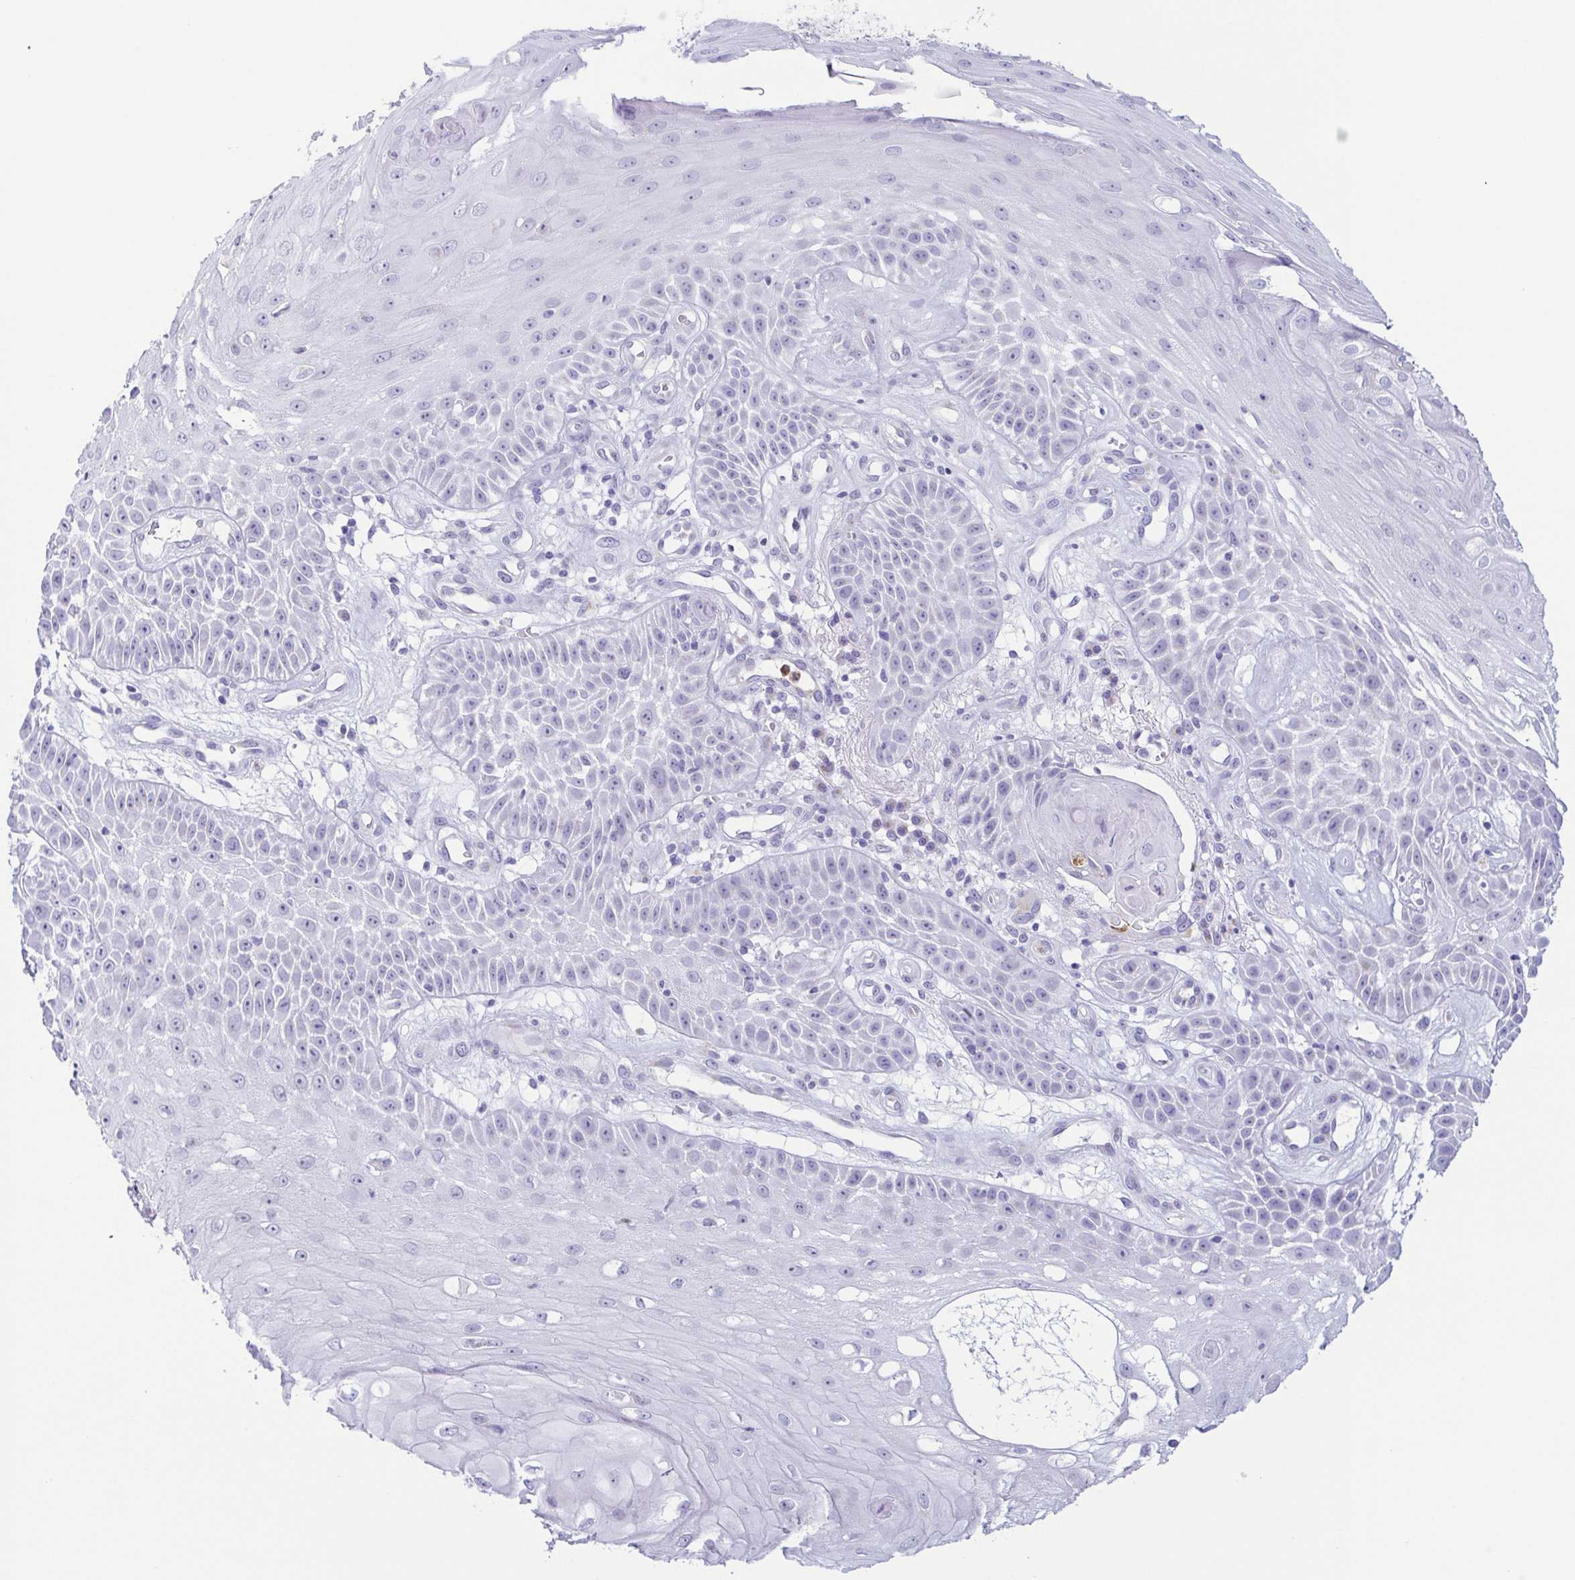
{"staining": {"intensity": "negative", "quantity": "none", "location": "none"}, "tissue": "skin cancer", "cell_type": "Tumor cells", "image_type": "cancer", "snomed": [{"axis": "morphology", "description": "Squamous cell carcinoma, NOS"}, {"axis": "topography", "description": "Skin"}], "caption": "IHC photomicrograph of neoplastic tissue: squamous cell carcinoma (skin) stained with DAB shows no significant protein expression in tumor cells. The staining is performed using DAB (3,3'-diaminobenzidine) brown chromogen with nuclei counter-stained in using hematoxylin.", "gene": "AZU1", "patient": {"sex": "male", "age": 70}}